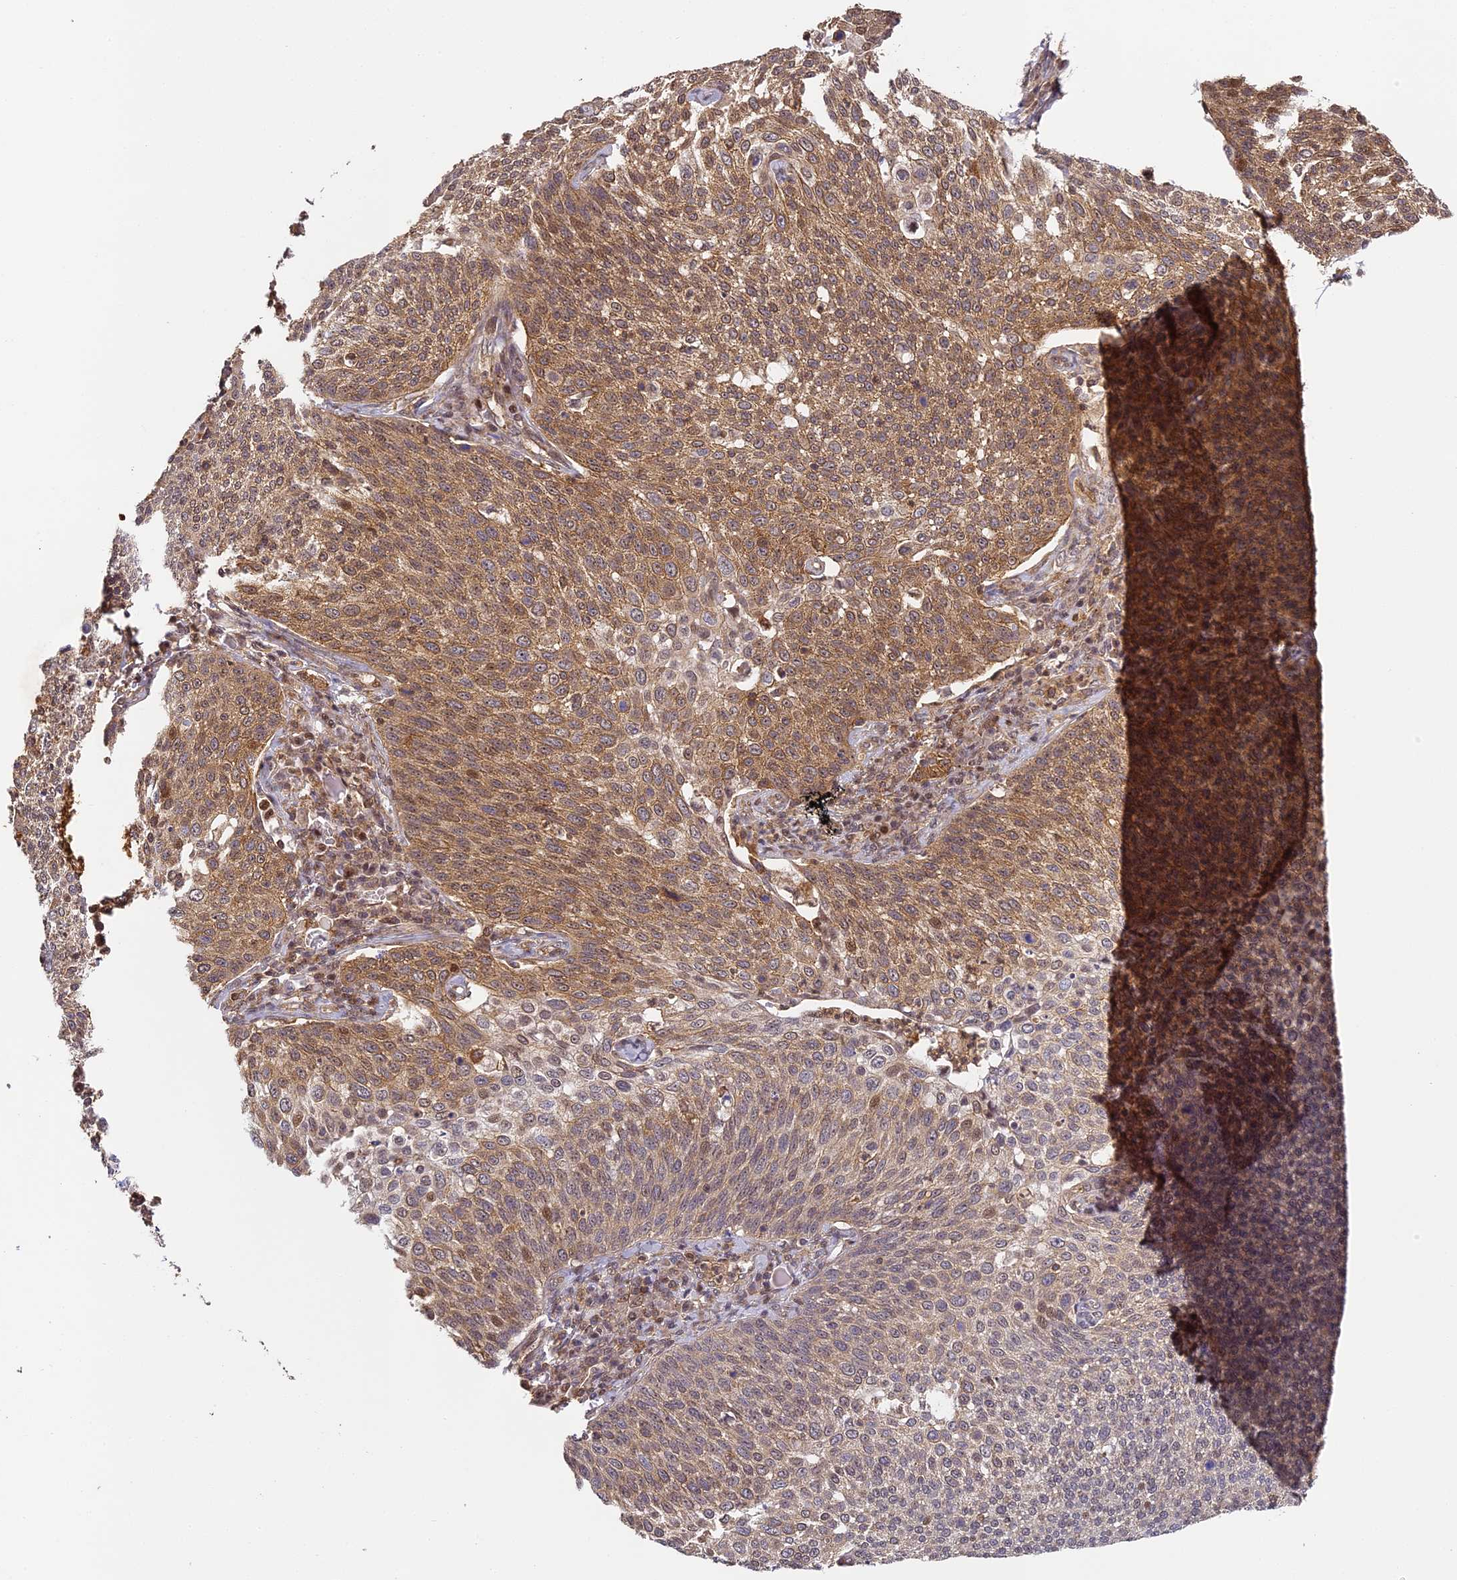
{"staining": {"intensity": "moderate", "quantity": ">75%", "location": "cytoplasmic/membranous,nuclear"}, "tissue": "cervical cancer", "cell_type": "Tumor cells", "image_type": "cancer", "snomed": [{"axis": "morphology", "description": "Squamous cell carcinoma, NOS"}, {"axis": "topography", "description": "Cervix"}], "caption": "A photomicrograph of human squamous cell carcinoma (cervical) stained for a protein reveals moderate cytoplasmic/membranous and nuclear brown staining in tumor cells. (Stains: DAB in brown, nuclei in blue, Microscopy: brightfield microscopy at high magnification).", "gene": "ZNF443", "patient": {"sex": "female", "age": 34}}